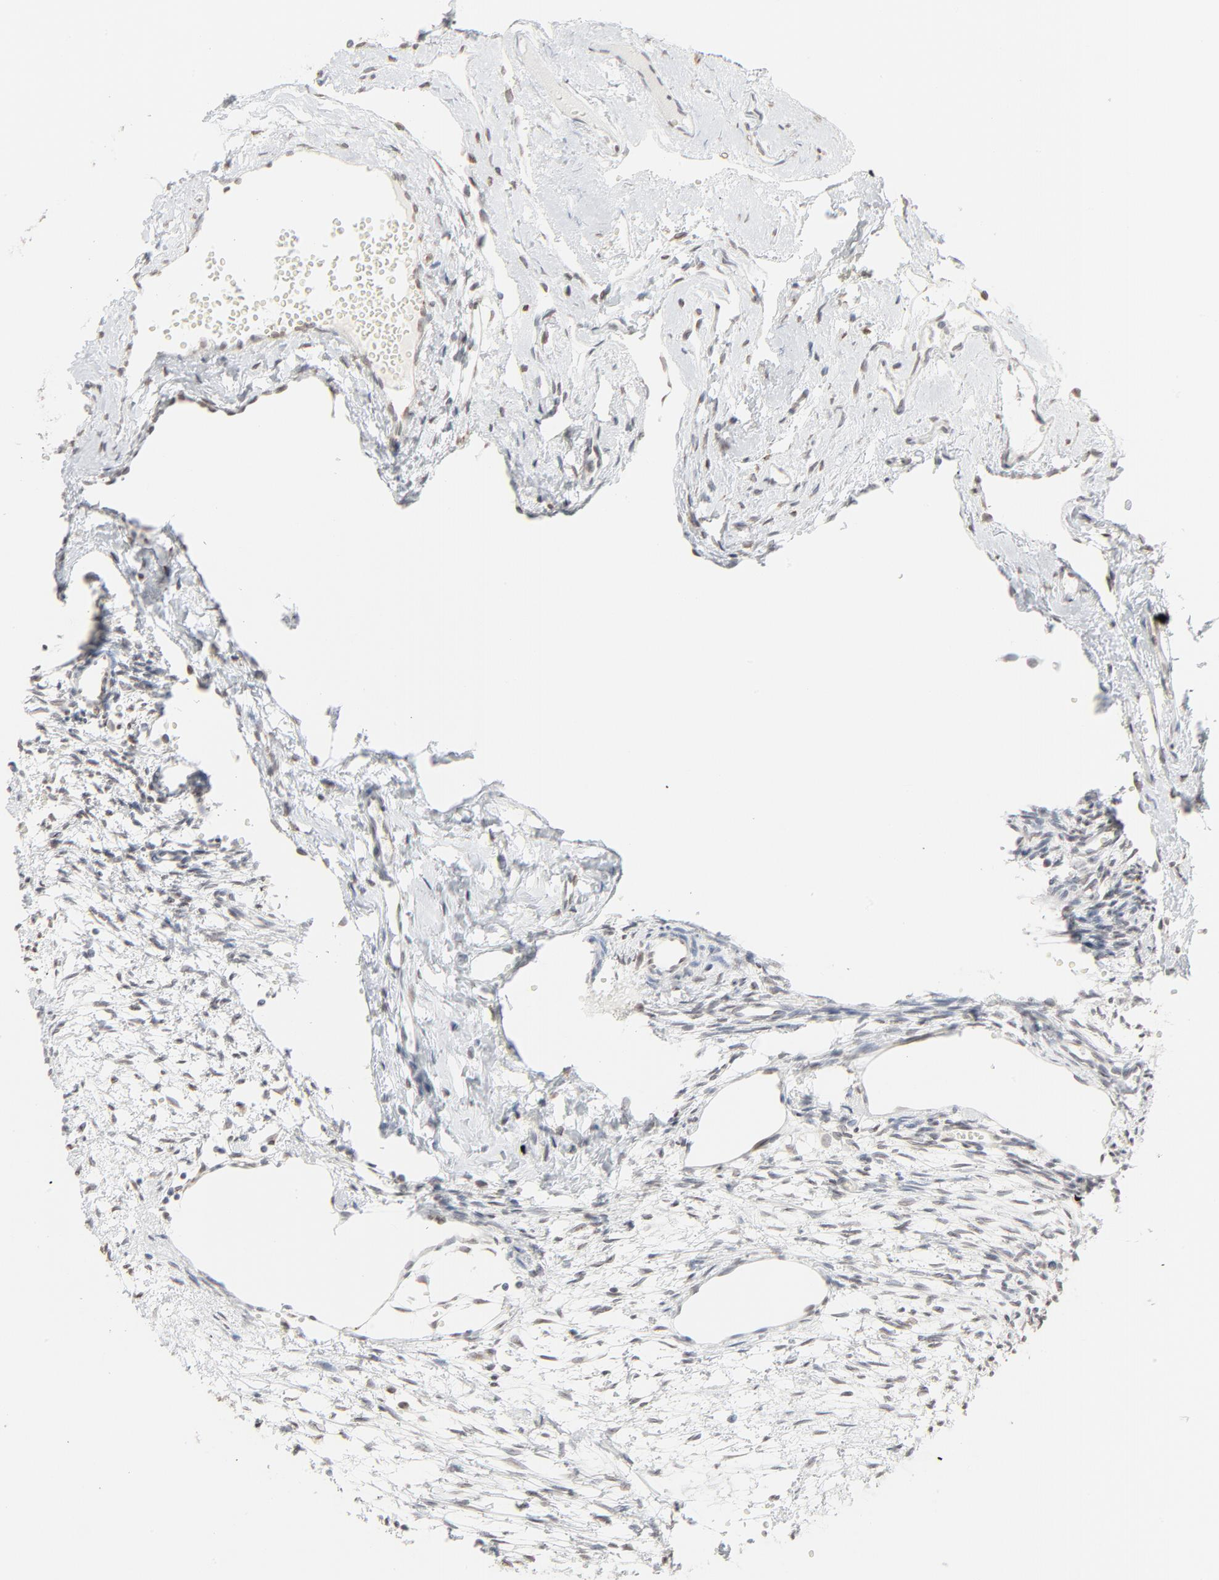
{"staining": {"intensity": "weak", "quantity": "<25%", "location": "cytoplasmic/membranous,nuclear"}, "tissue": "ovary", "cell_type": "Ovarian stroma cells", "image_type": "normal", "snomed": [{"axis": "morphology", "description": "Normal tissue, NOS"}, {"axis": "topography", "description": "Ovary"}], "caption": "Ovary was stained to show a protein in brown. There is no significant staining in ovarian stroma cells. (Stains: DAB (3,3'-diaminobenzidine) immunohistochemistry (IHC) with hematoxylin counter stain, Microscopy: brightfield microscopy at high magnification).", "gene": "MAD1L1", "patient": {"sex": "female", "age": 35}}